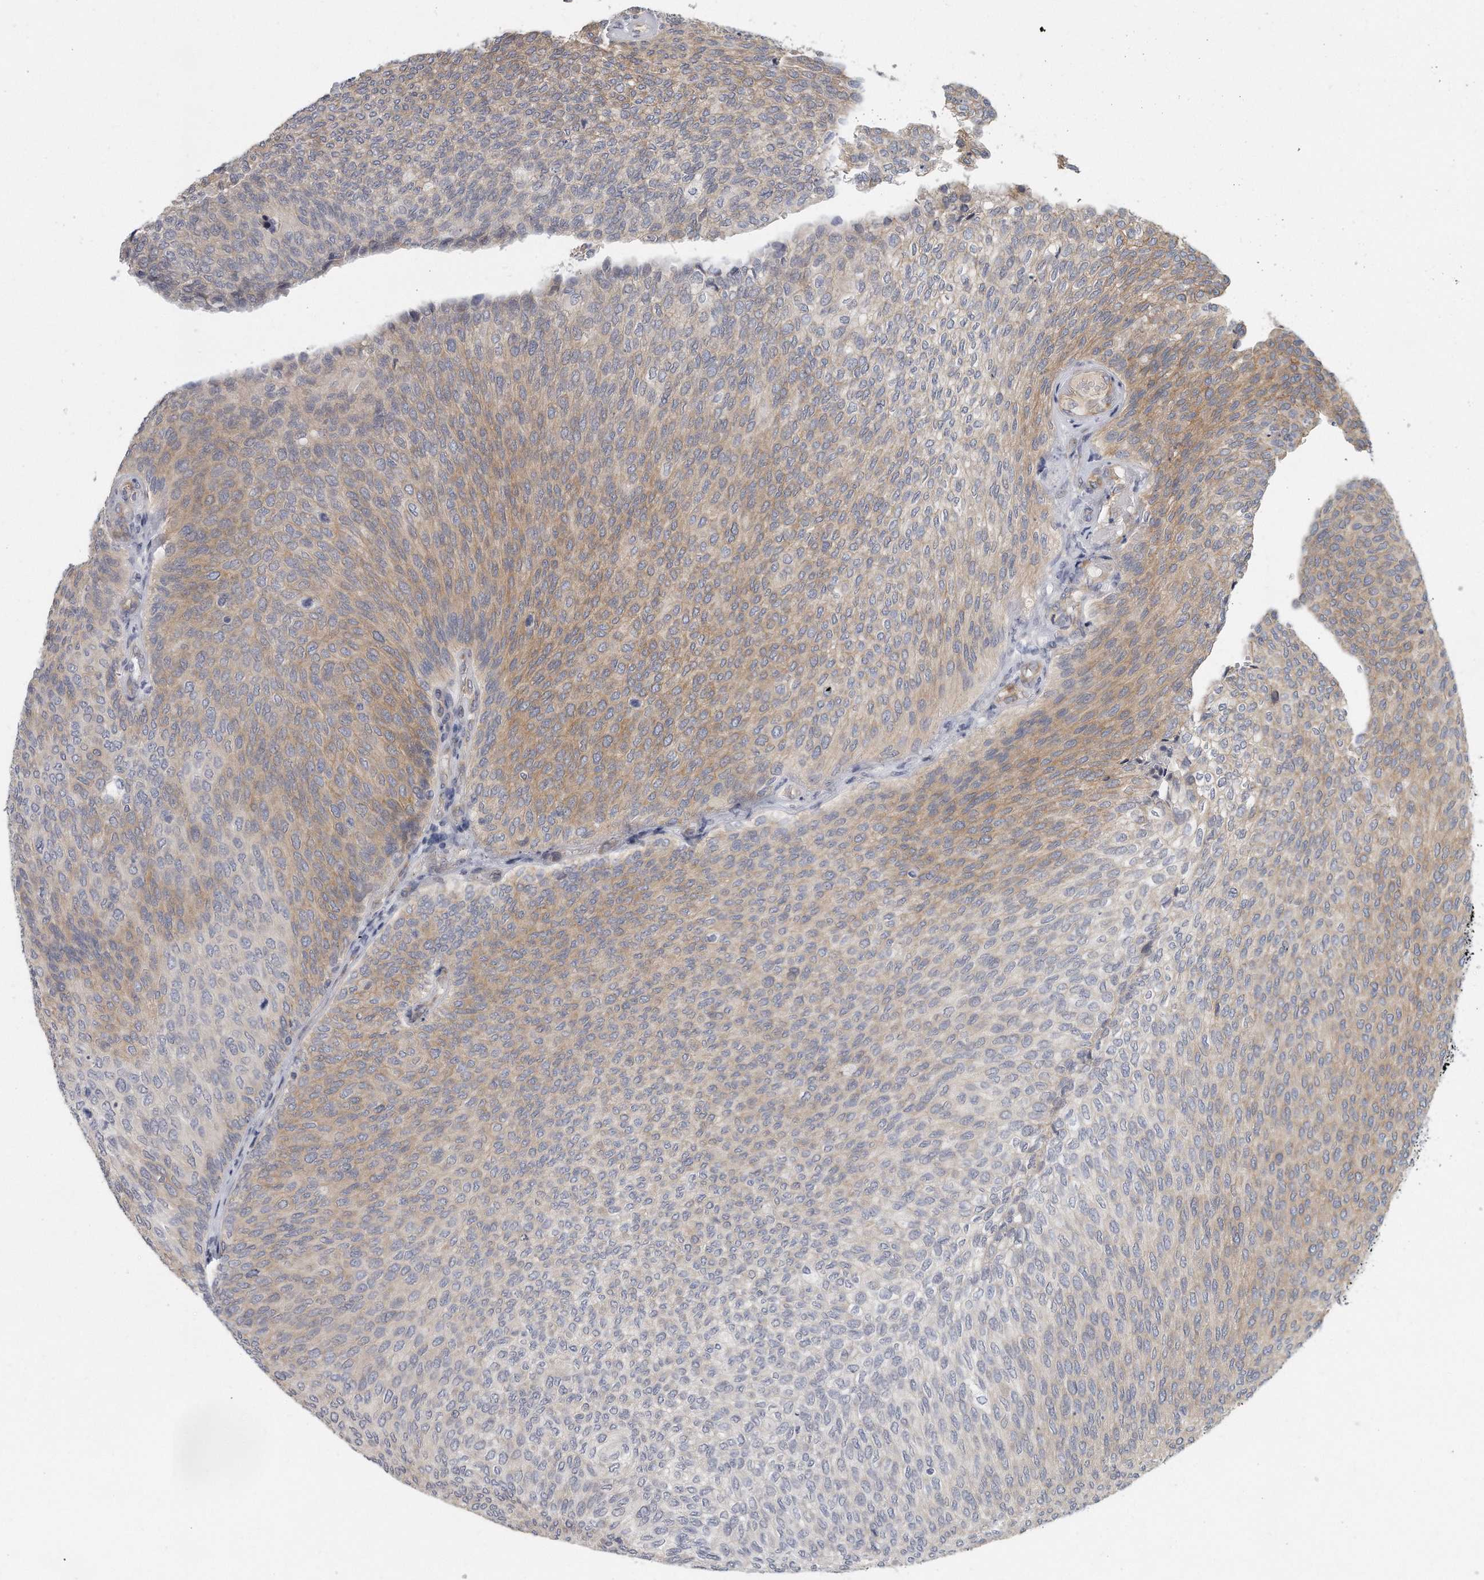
{"staining": {"intensity": "weak", "quantity": "25%-75%", "location": "cytoplasmic/membranous"}, "tissue": "urothelial cancer", "cell_type": "Tumor cells", "image_type": "cancer", "snomed": [{"axis": "morphology", "description": "Urothelial carcinoma, Low grade"}, {"axis": "topography", "description": "Urinary bladder"}], "caption": "Urothelial carcinoma (low-grade) stained with a brown dye reveals weak cytoplasmic/membranous positive positivity in approximately 25%-75% of tumor cells.", "gene": "PLEKHA6", "patient": {"sex": "female", "age": 79}}